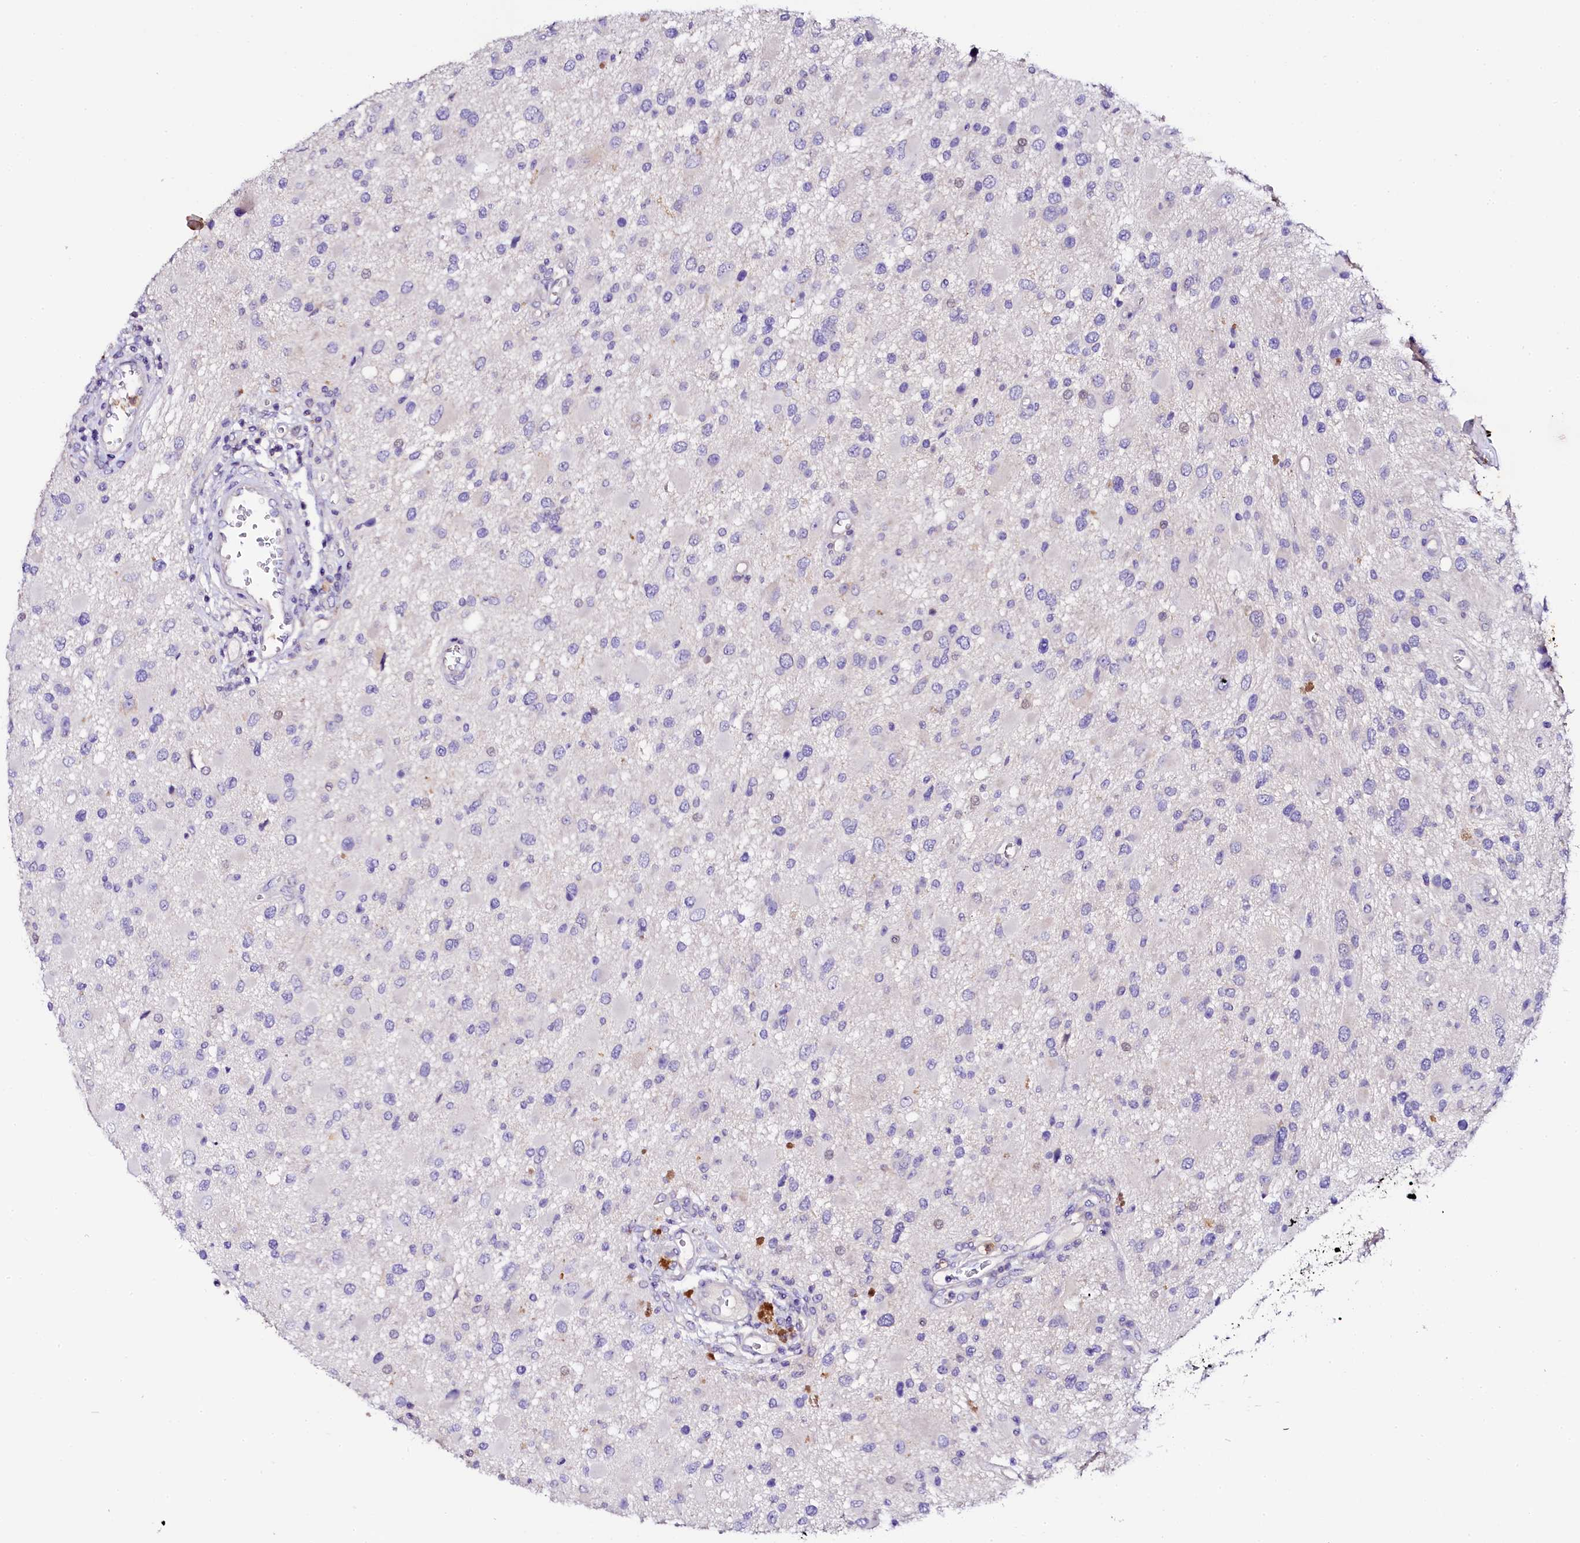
{"staining": {"intensity": "negative", "quantity": "none", "location": "none"}, "tissue": "glioma", "cell_type": "Tumor cells", "image_type": "cancer", "snomed": [{"axis": "morphology", "description": "Glioma, malignant, High grade"}, {"axis": "topography", "description": "Brain"}], "caption": "Immunohistochemistry (IHC) of malignant glioma (high-grade) demonstrates no positivity in tumor cells.", "gene": "NAA16", "patient": {"sex": "male", "age": 53}}